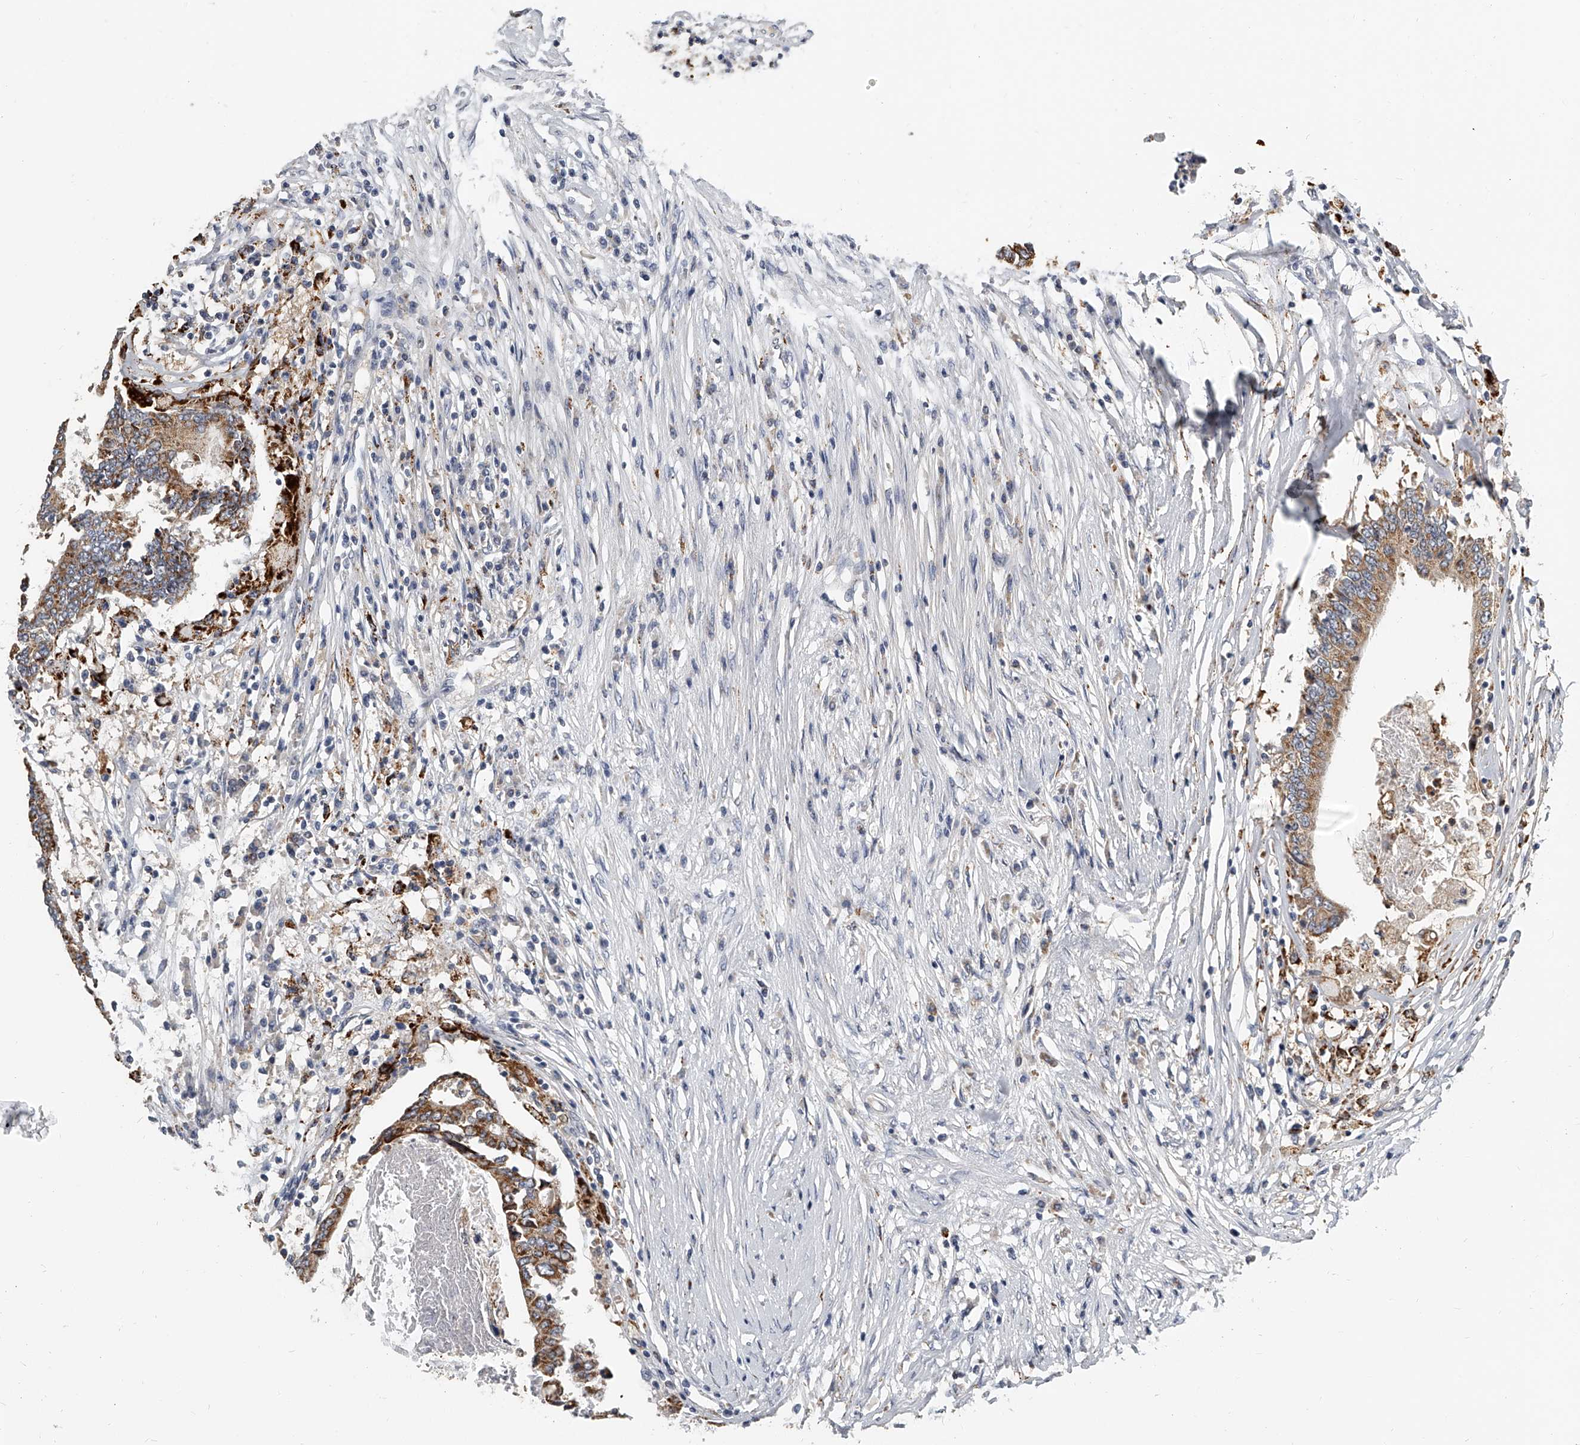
{"staining": {"intensity": "moderate", "quantity": ">75%", "location": "cytoplasmic/membranous"}, "tissue": "colorectal cancer", "cell_type": "Tumor cells", "image_type": "cancer", "snomed": [{"axis": "morphology", "description": "Adenocarcinoma, NOS"}, {"axis": "topography", "description": "Rectum"}], "caption": "Tumor cells demonstrate medium levels of moderate cytoplasmic/membranous positivity in about >75% of cells in colorectal adenocarcinoma.", "gene": "KLHL7", "patient": {"sex": "male", "age": 63}}